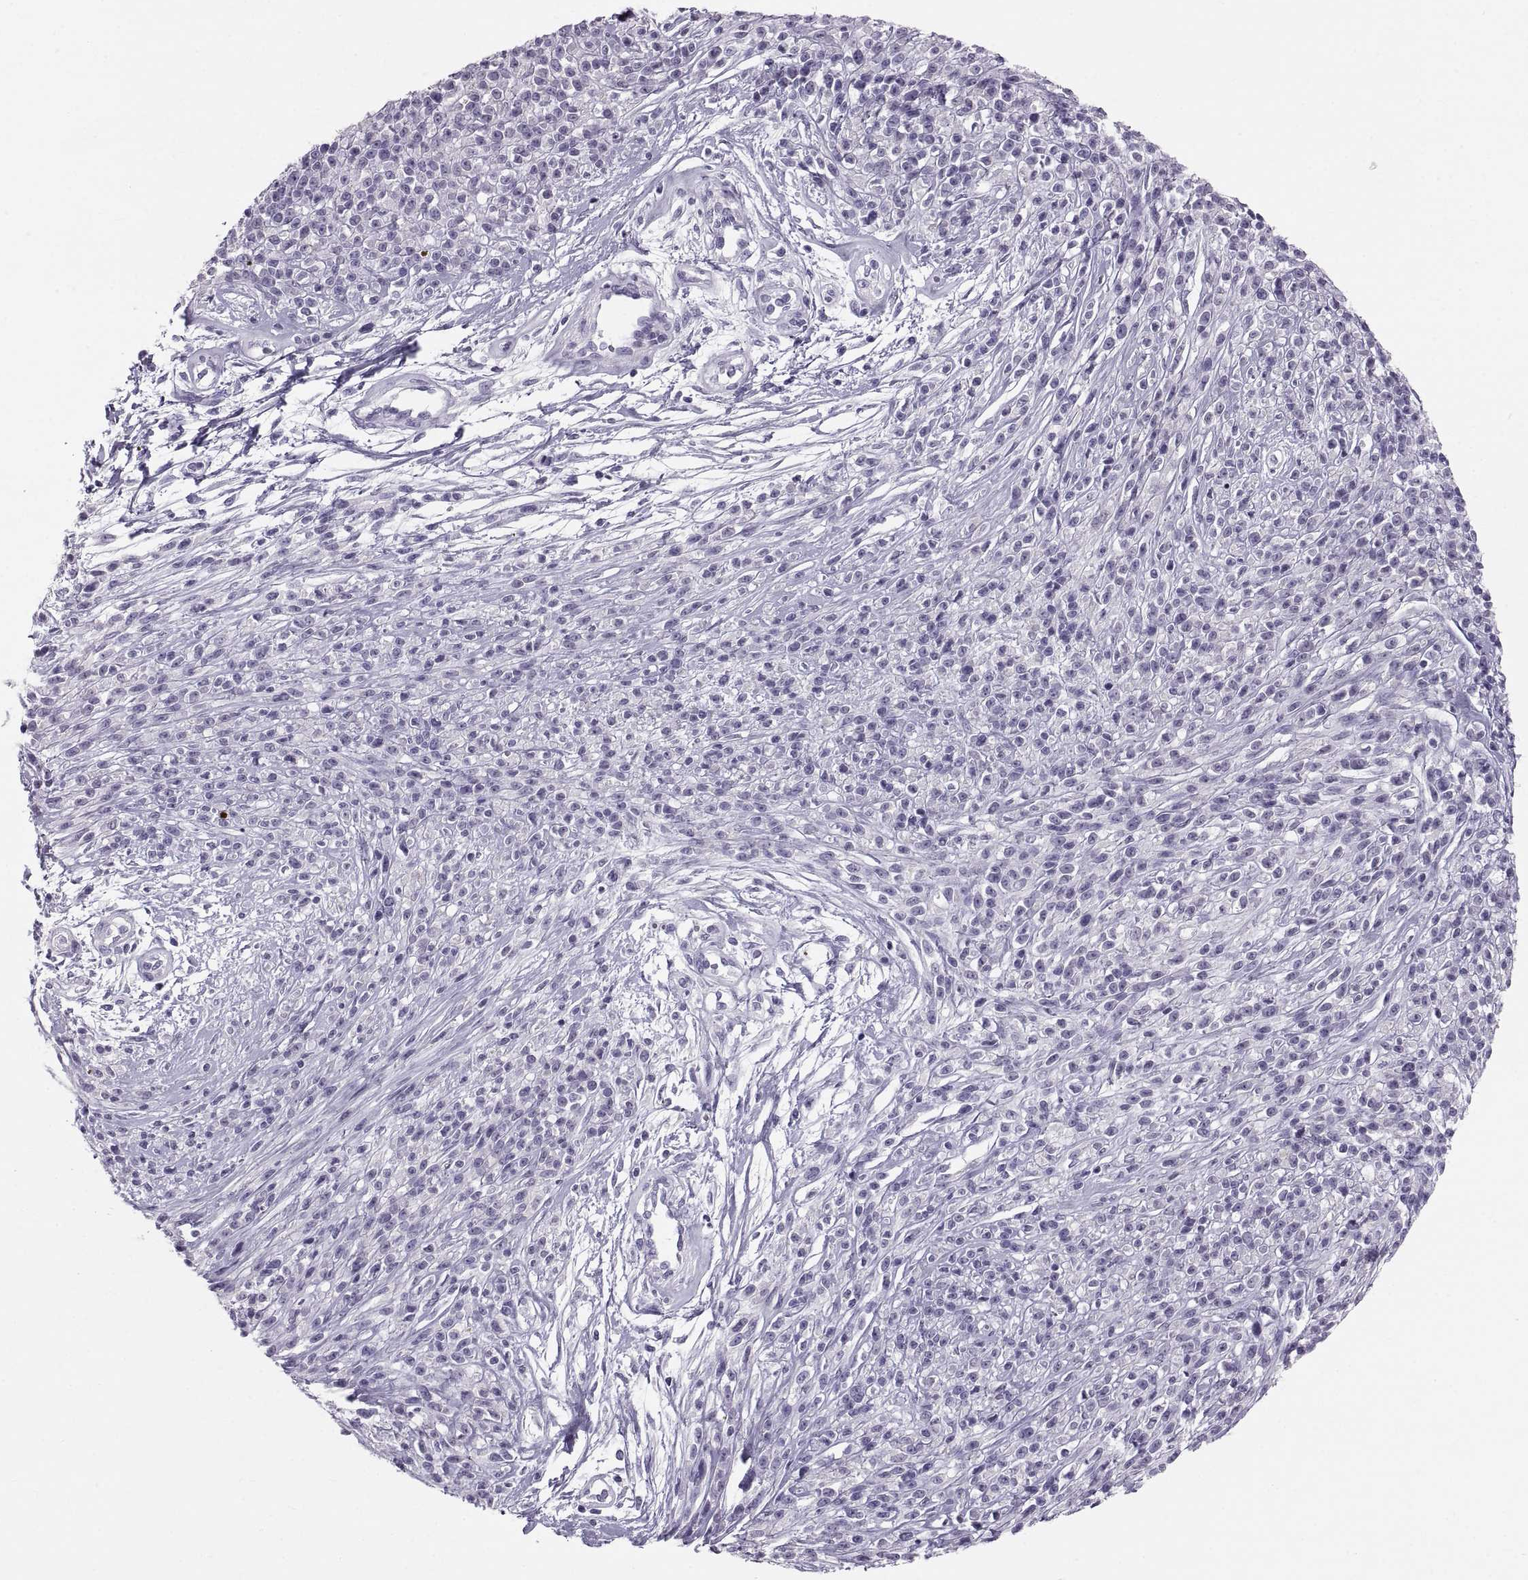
{"staining": {"intensity": "negative", "quantity": "none", "location": "none"}, "tissue": "melanoma", "cell_type": "Tumor cells", "image_type": "cancer", "snomed": [{"axis": "morphology", "description": "Malignant melanoma, NOS"}, {"axis": "topography", "description": "Skin"}, {"axis": "topography", "description": "Skin of trunk"}], "caption": "Tumor cells are negative for protein expression in human melanoma.", "gene": "CT47A10", "patient": {"sex": "male", "age": 74}}